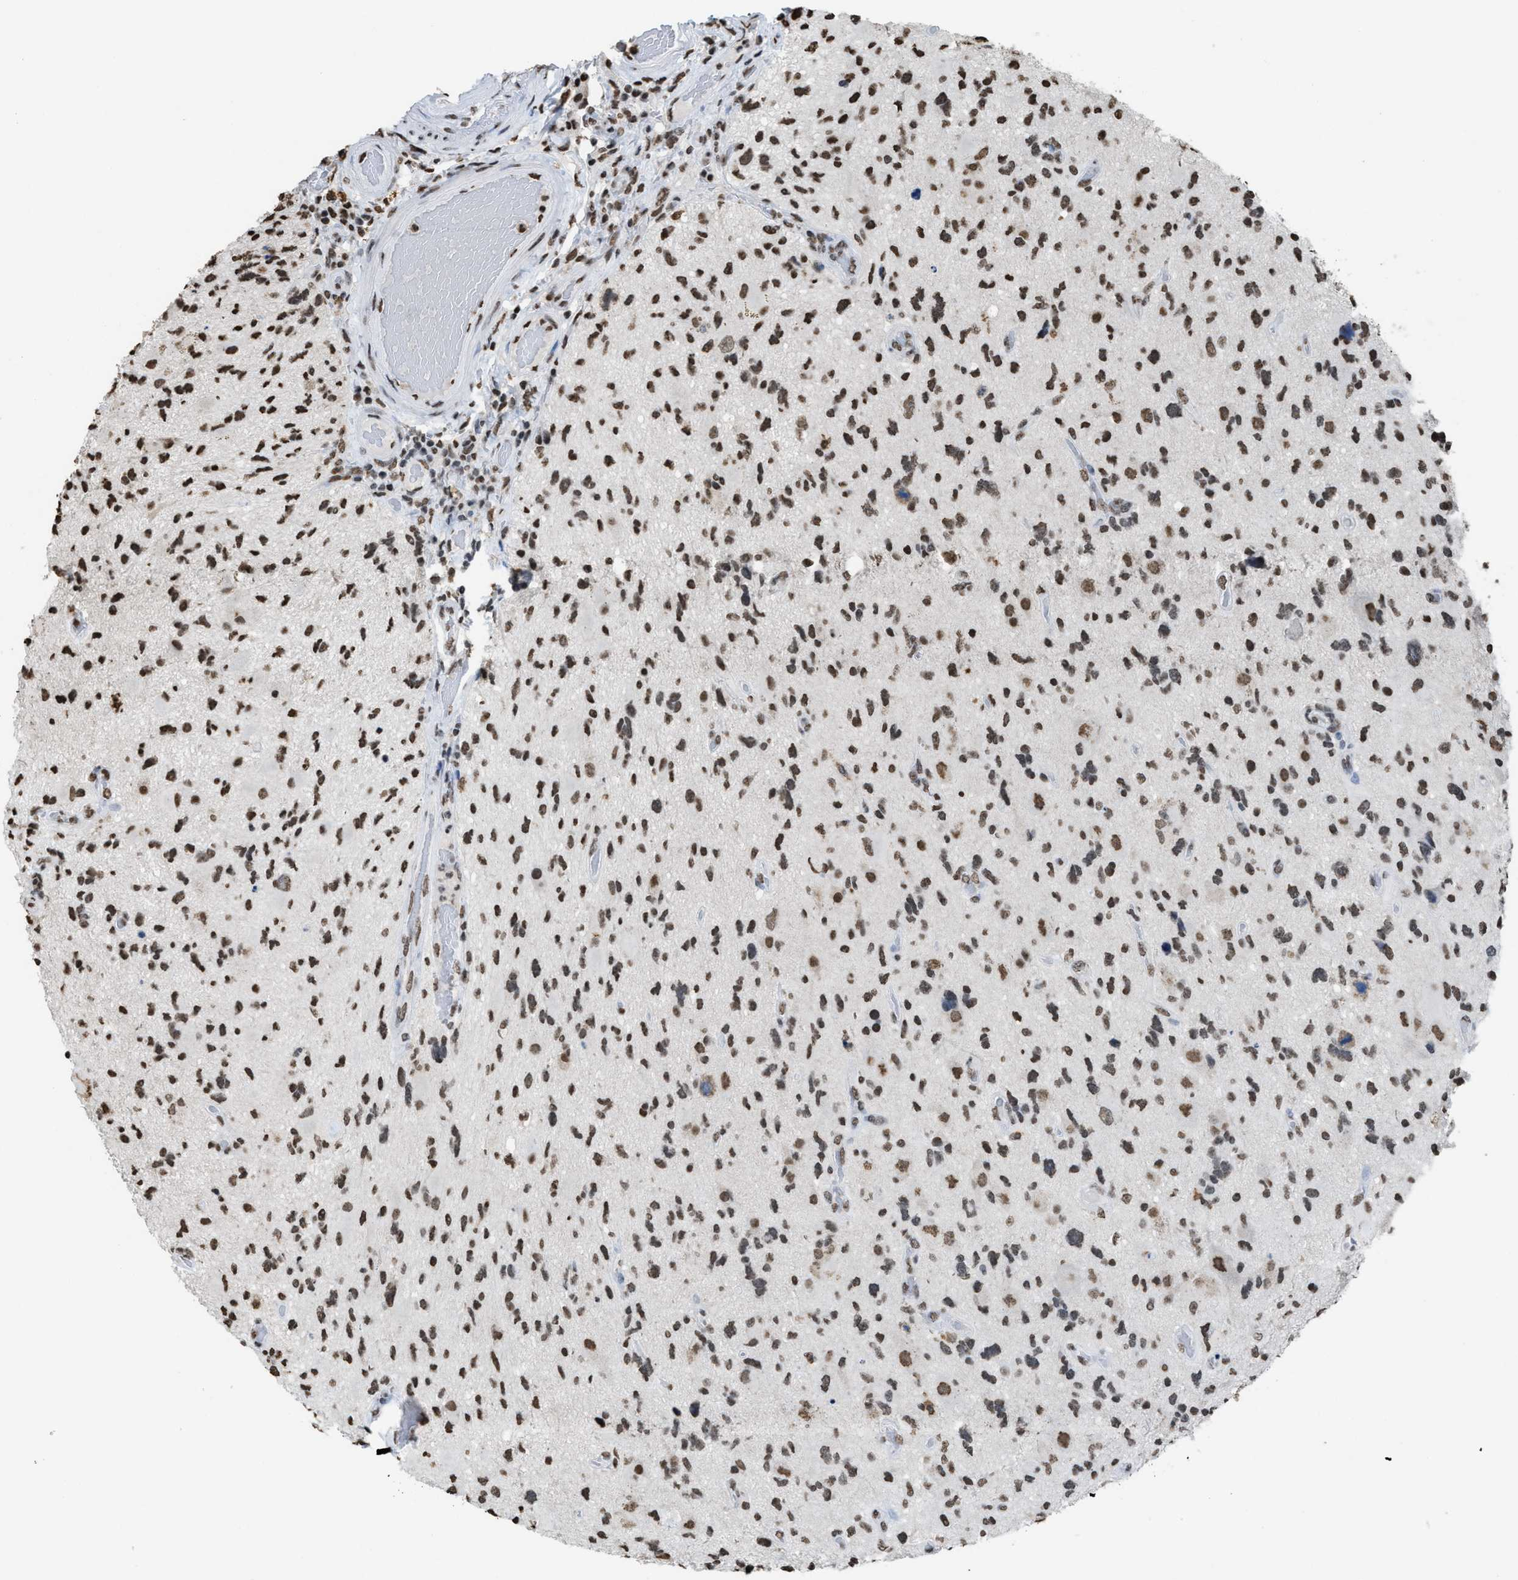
{"staining": {"intensity": "moderate", "quantity": ">75%", "location": "nuclear"}, "tissue": "glioma", "cell_type": "Tumor cells", "image_type": "cancer", "snomed": [{"axis": "morphology", "description": "Glioma, malignant, High grade"}, {"axis": "topography", "description": "Brain"}], "caption": "Immunohistochemistry (IHC) photomicrograph of human glioma stained for a protein (brown), which displays medium levels of moderate nuclear staining in about >75% of tumor cells.", "gene": "NUP88", "patient": {"sex": "male", "age": 33}}